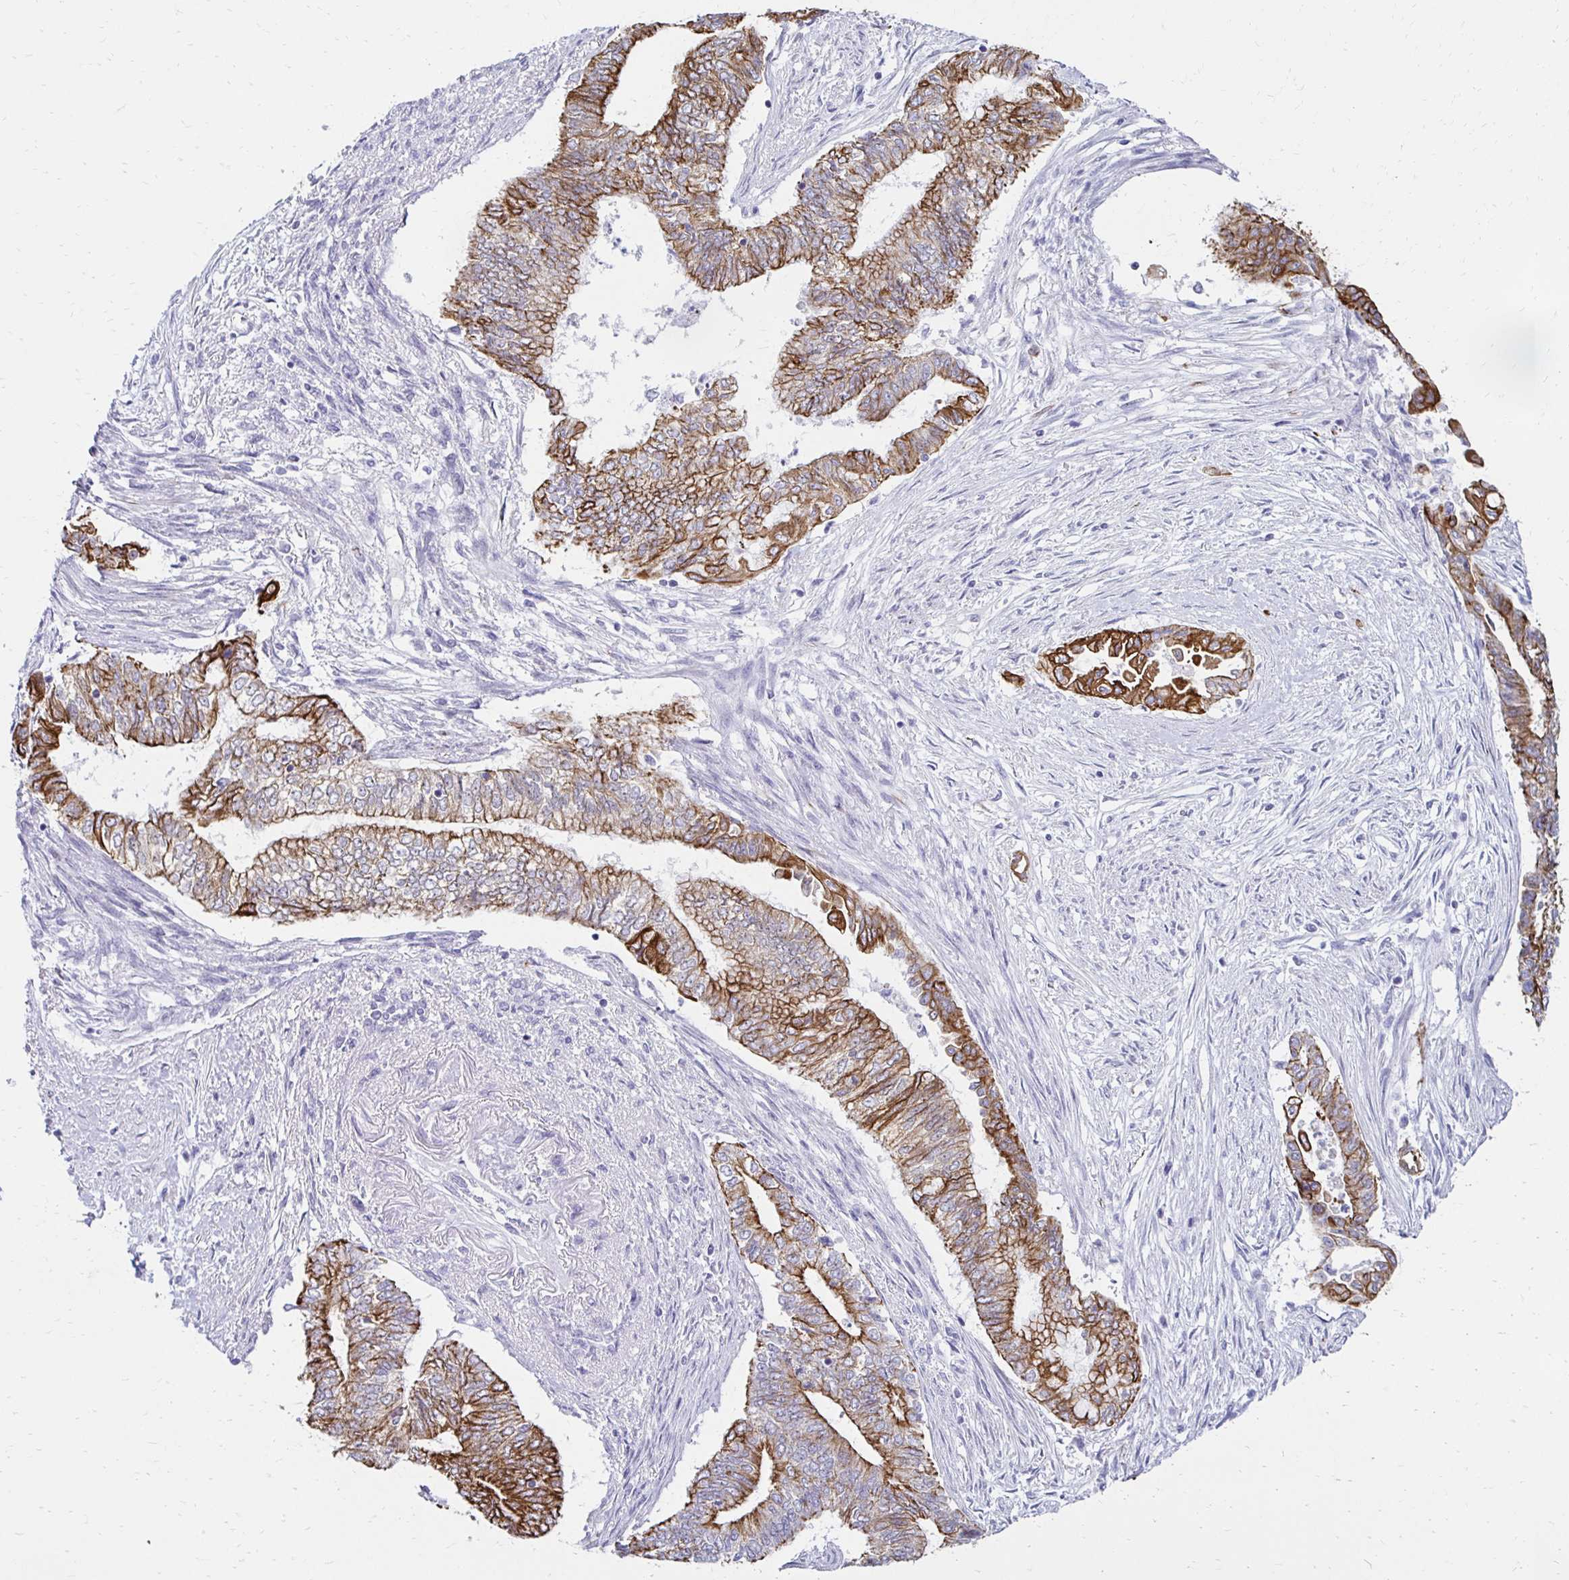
{"staining": {"intensity": "moderate", "quantity": "25%-75%", "location": "cytoplasmic/membranous"}, "tissue": "endometrial cancer", "cell_type": "Tumor cells", "image_type": "cancer", "snomed": [{"axis": "morphology", "description": "Adenocarcinoma, NOS"}, {"axis": "topography", "description": "Endometrium"}], "caption": "A micrograph of adenocarcinoma (endometrial) stained for a protein demonstrates moderate cytoplasmic/membranous brown staining in tumor cells.", "gene": "C1QTNF2", "patient": {"sex": "female", "age": 65}}